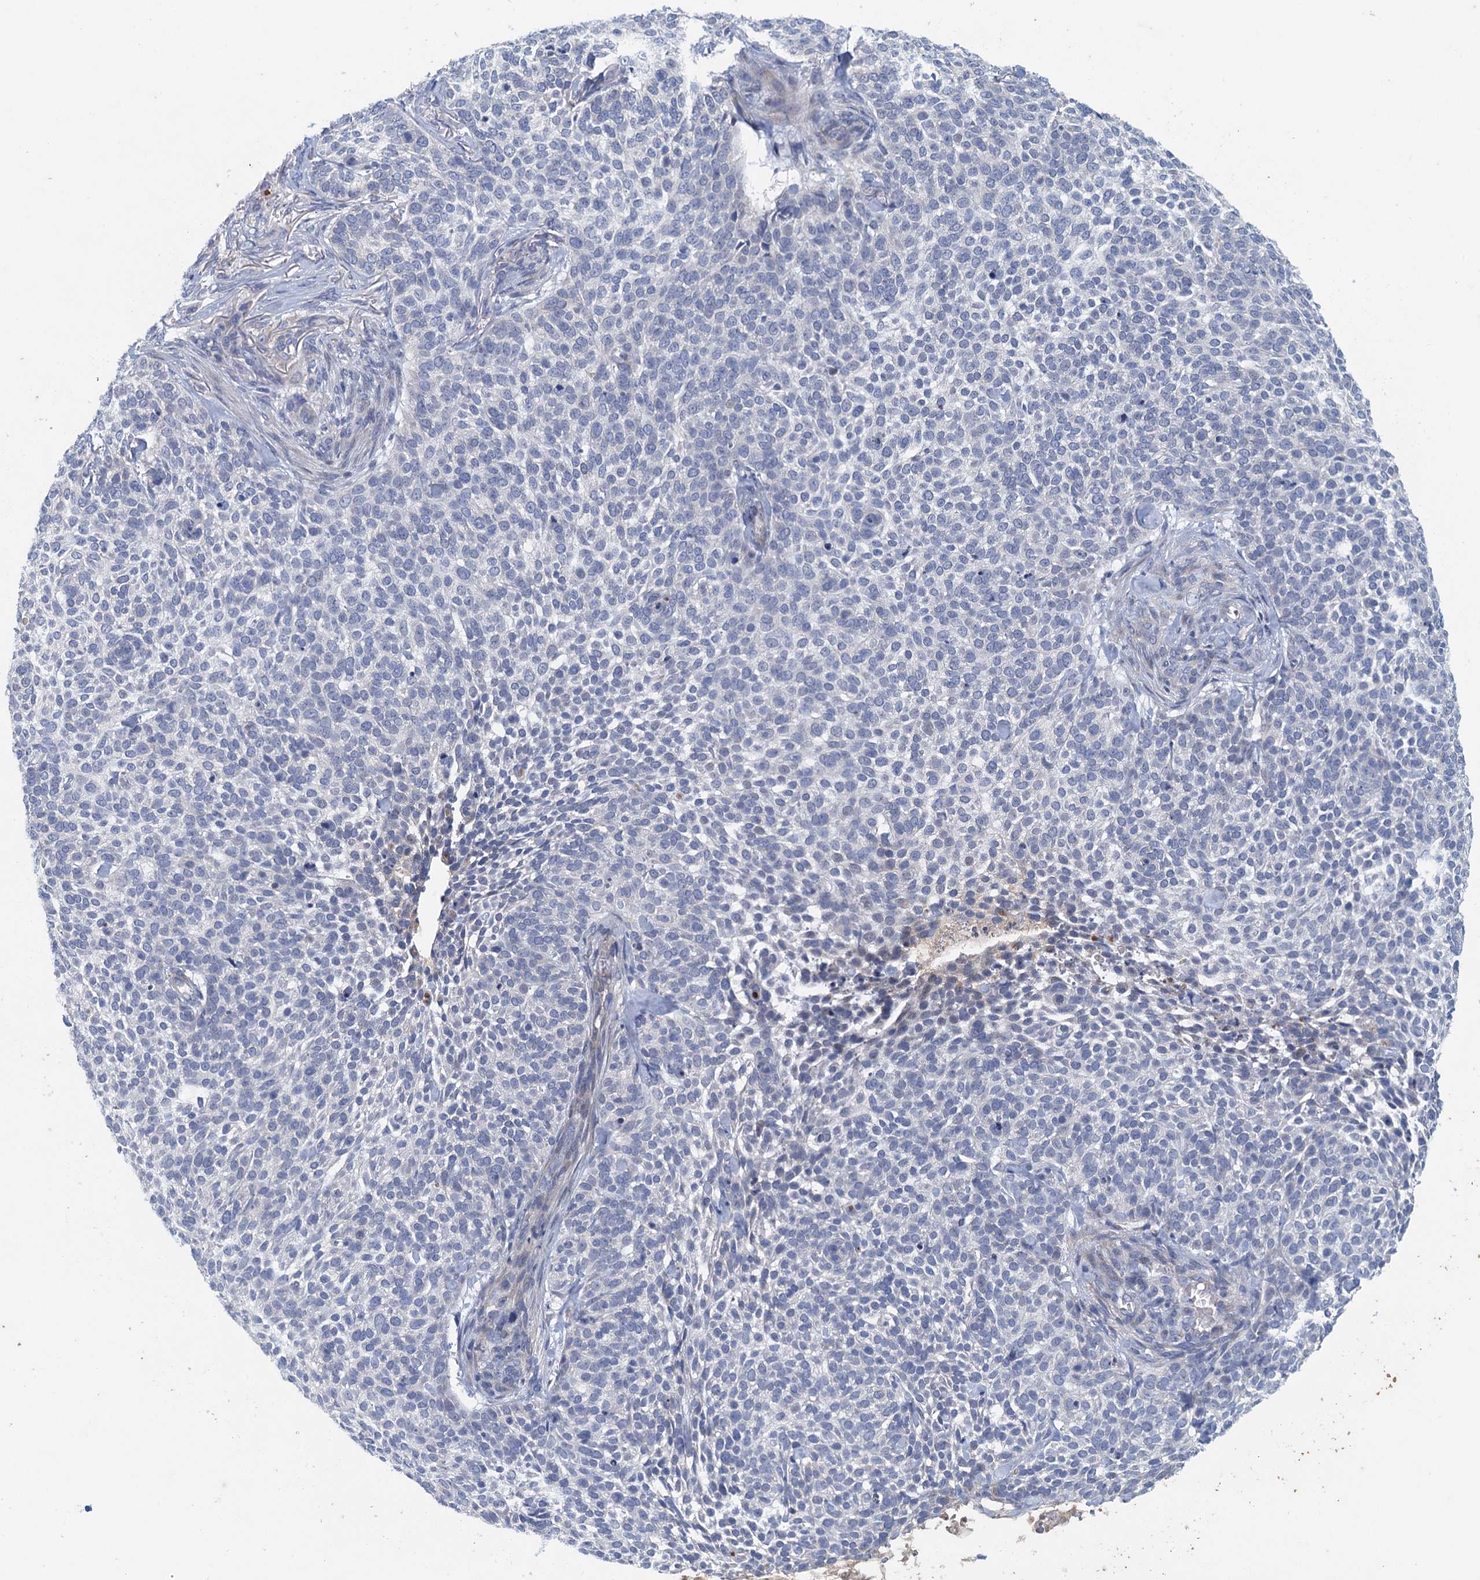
{"staining": {"intensity": "negative", "quantity": "none", "location": "none"}, "tissue": "skin cancer", "cell_type": "Tumor cells", "image_type": "cancer", "snomed": [{"axis": "morphology", "description": "Basal cell carcinoma"}, {"axis": "topography", "description": "Skin"}], "caption": "There is no significant expression in tumor cells of basal cell carcinoma (skin).", "gene": "TPCN1", "patient": {"sex": "female", "age": 64}}